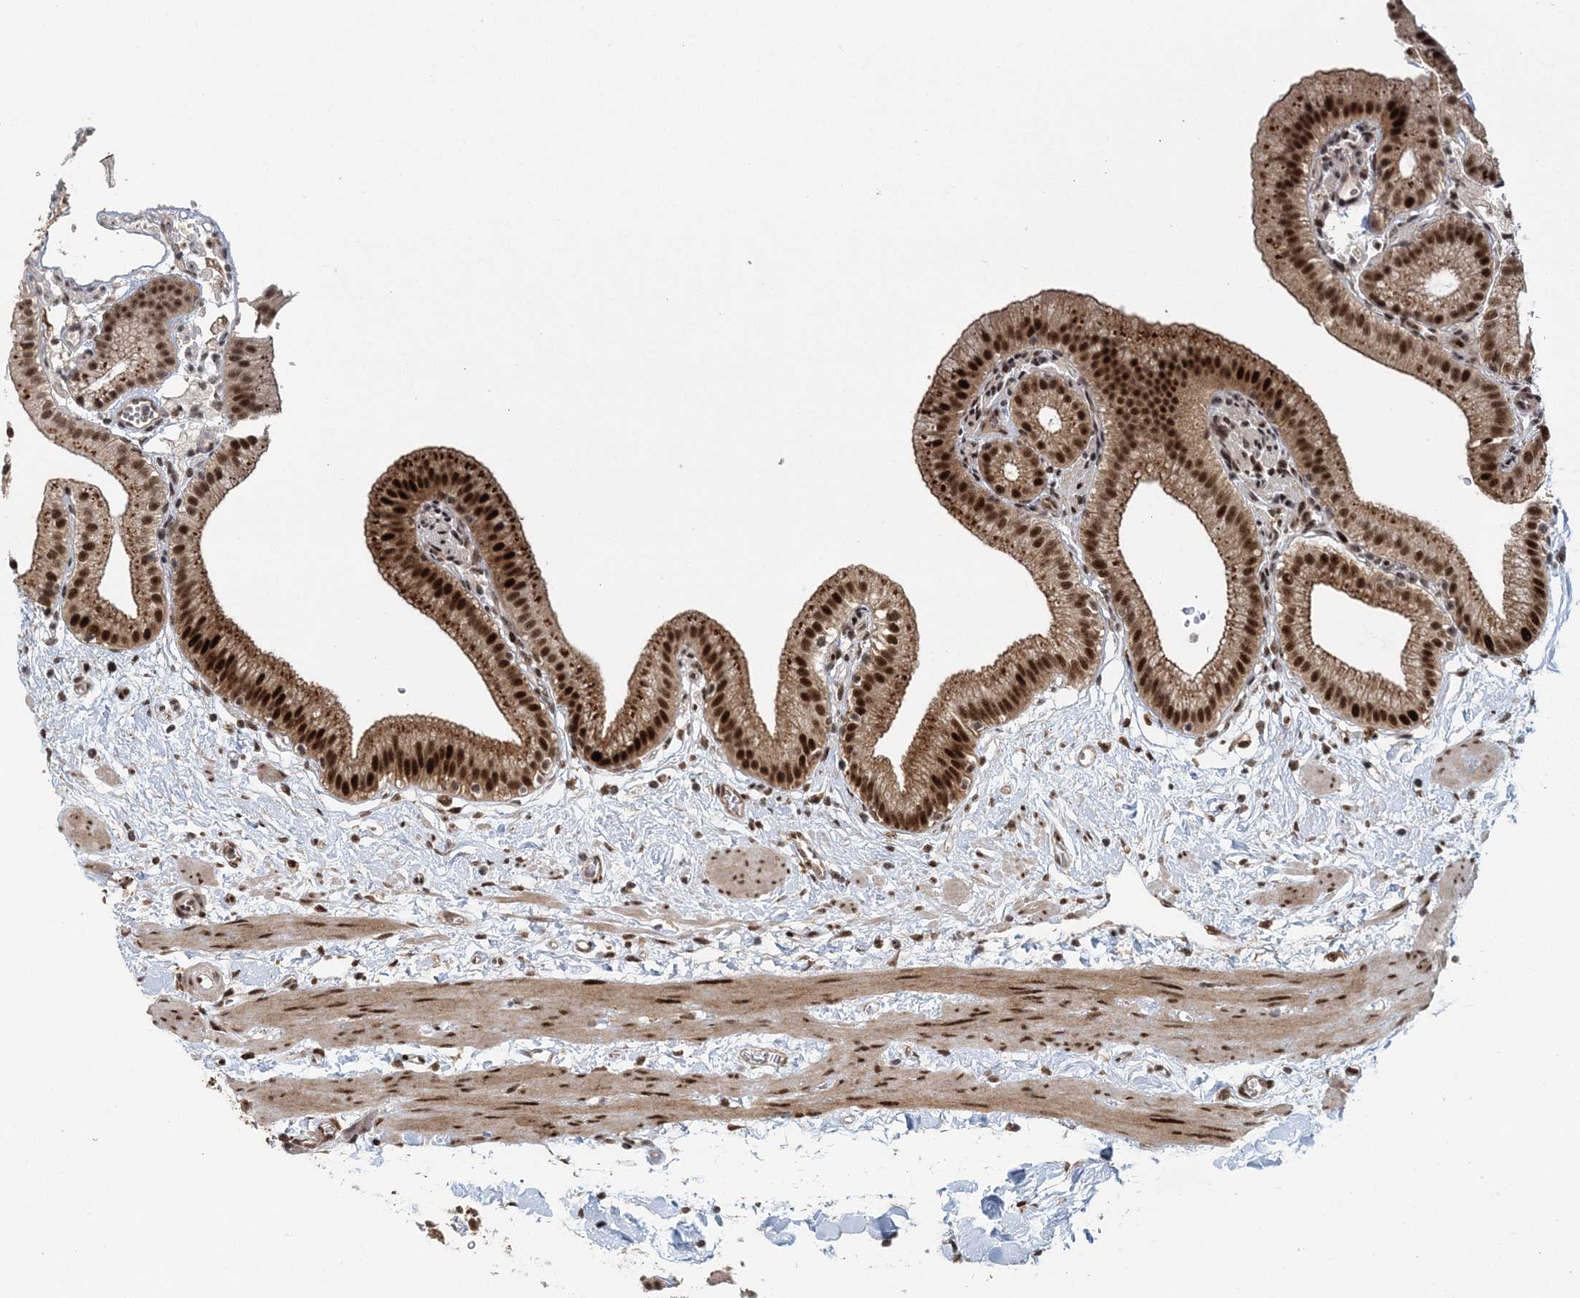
{"staining": {"intensity": "strong", "quantity": ">75%", "location": "cytoplasmic/membranous,nuclear"}, "tissue": "gallbladder", "cell_type": "Glandular cells", "image_type": "normal", "snomed": [{"axis": "morphology", "description": "Normal tissue, NOS"}, {"axis": "topography", "description": "Gallbladder"}], "caption": "Benign gallbladder was stained to show a protein in brown. There is high levels of strong cytoplasmic/membranous,nuclear expression in about >75% of glandular cells.", "gene": "CWC22", "patient": {"sex": "male", "age": 55}}